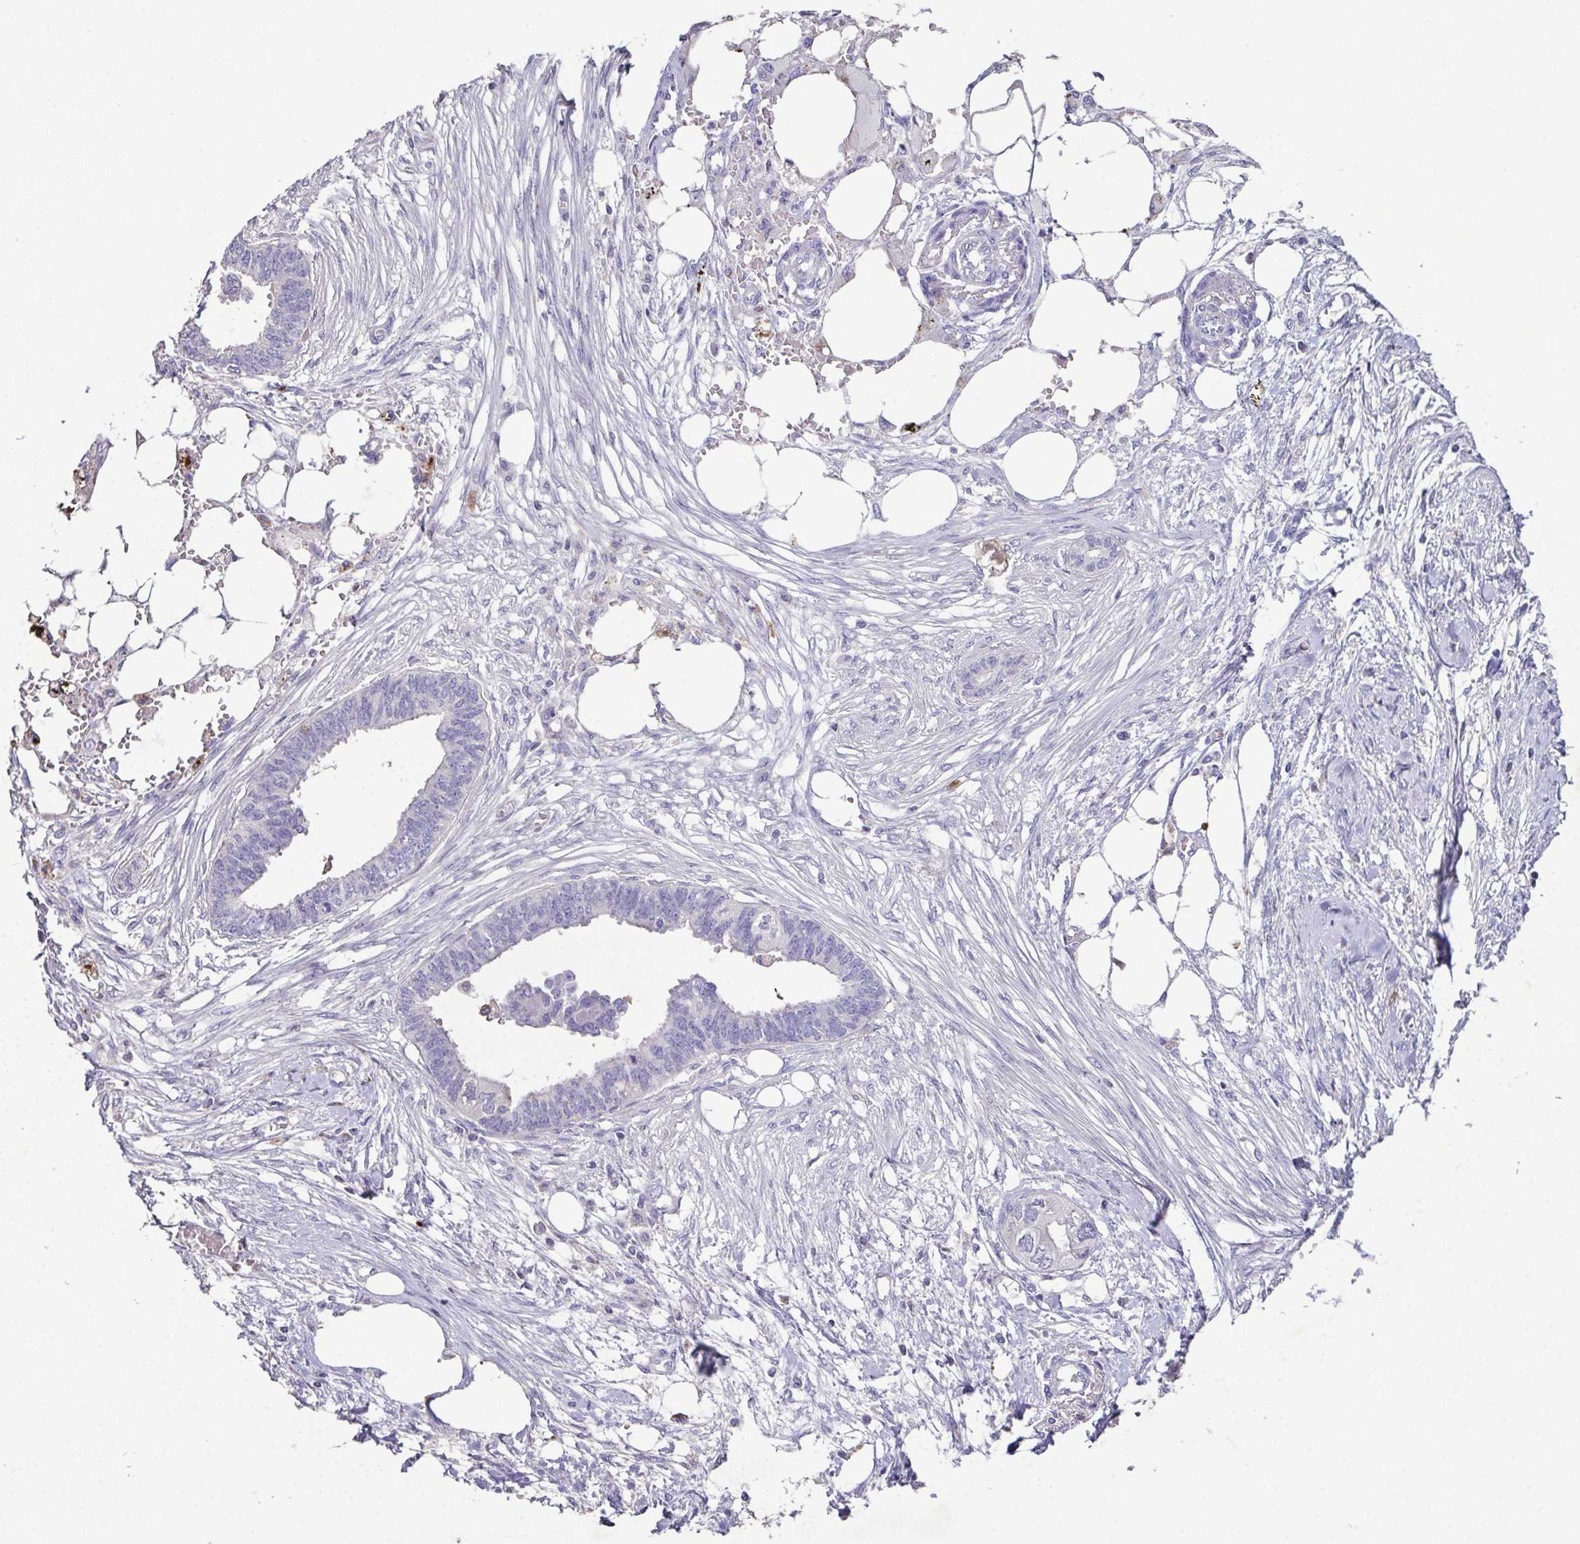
{"staining": {"intensity": "negative", "quantity": "none", "location": "none"}, "tissue": "endometrial cancer", "cell_type": "Tumor cells", "image_type": "cancer", "snomed": [{"axis": "morphology", "description": "Adenocarcinoma, NOS"}, {"axis": "morphology", "description": "Adenocarcinoma, metastatic, NOS"}, {"axis": "topography", "description": "Adipose tissue"}, {"axis": "topography", "description": "Endometrium"}], "caption": "High magnification brightfield microscopy of endometrial adenocarcinoma stained with DAB (3,3'-diaminobenzidine) (brown) and counterstained with hematoxylin (blue): tumor cells show no significant staining.", "gene": "MARCO", "patient": {"sex": "female", "age": 67}}